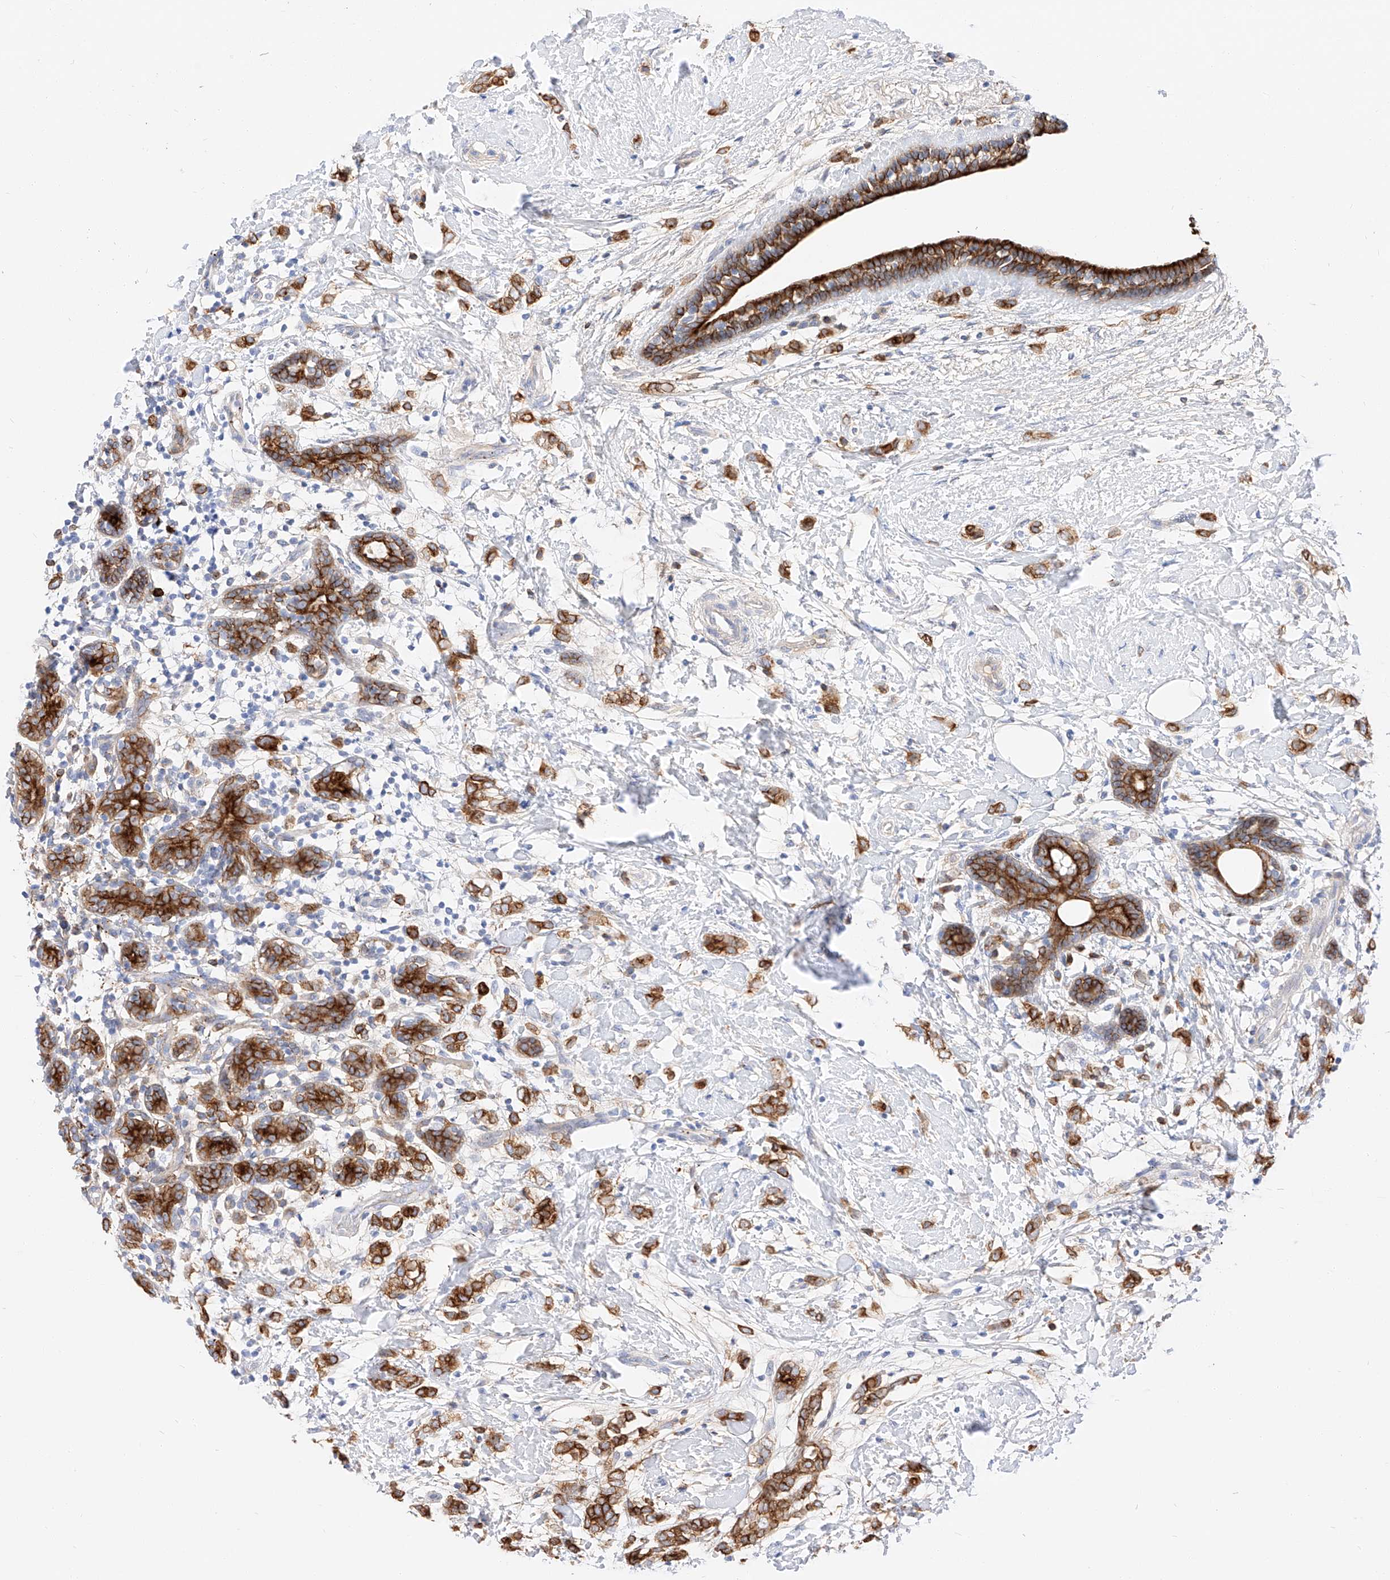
{"staining": {"intensity": "strong", "quantity": ">75%", "location": "cytoplasmic/membranous"}, "tissue": "breast cancer", "cell_type": "Tumor cells", "image_type": "cancer", "snomed": [{"axis": "morphology", "description": "Normal tissue, NOS"}, {"axis": "morphology", "description": "Lobular carcinoma"}, {"axis": "topography", "description": "Breast"}], "caption": "Tumor cells display high levels of strong cytoplasmic/membranous expression in approximately >75% of cells in human breast lobular carcinoma. (DAB IHC, brown staining for protein, blue staining for nuclei).", "gene": "MAP7", "patient": {"sex": "female", "age": 47}}